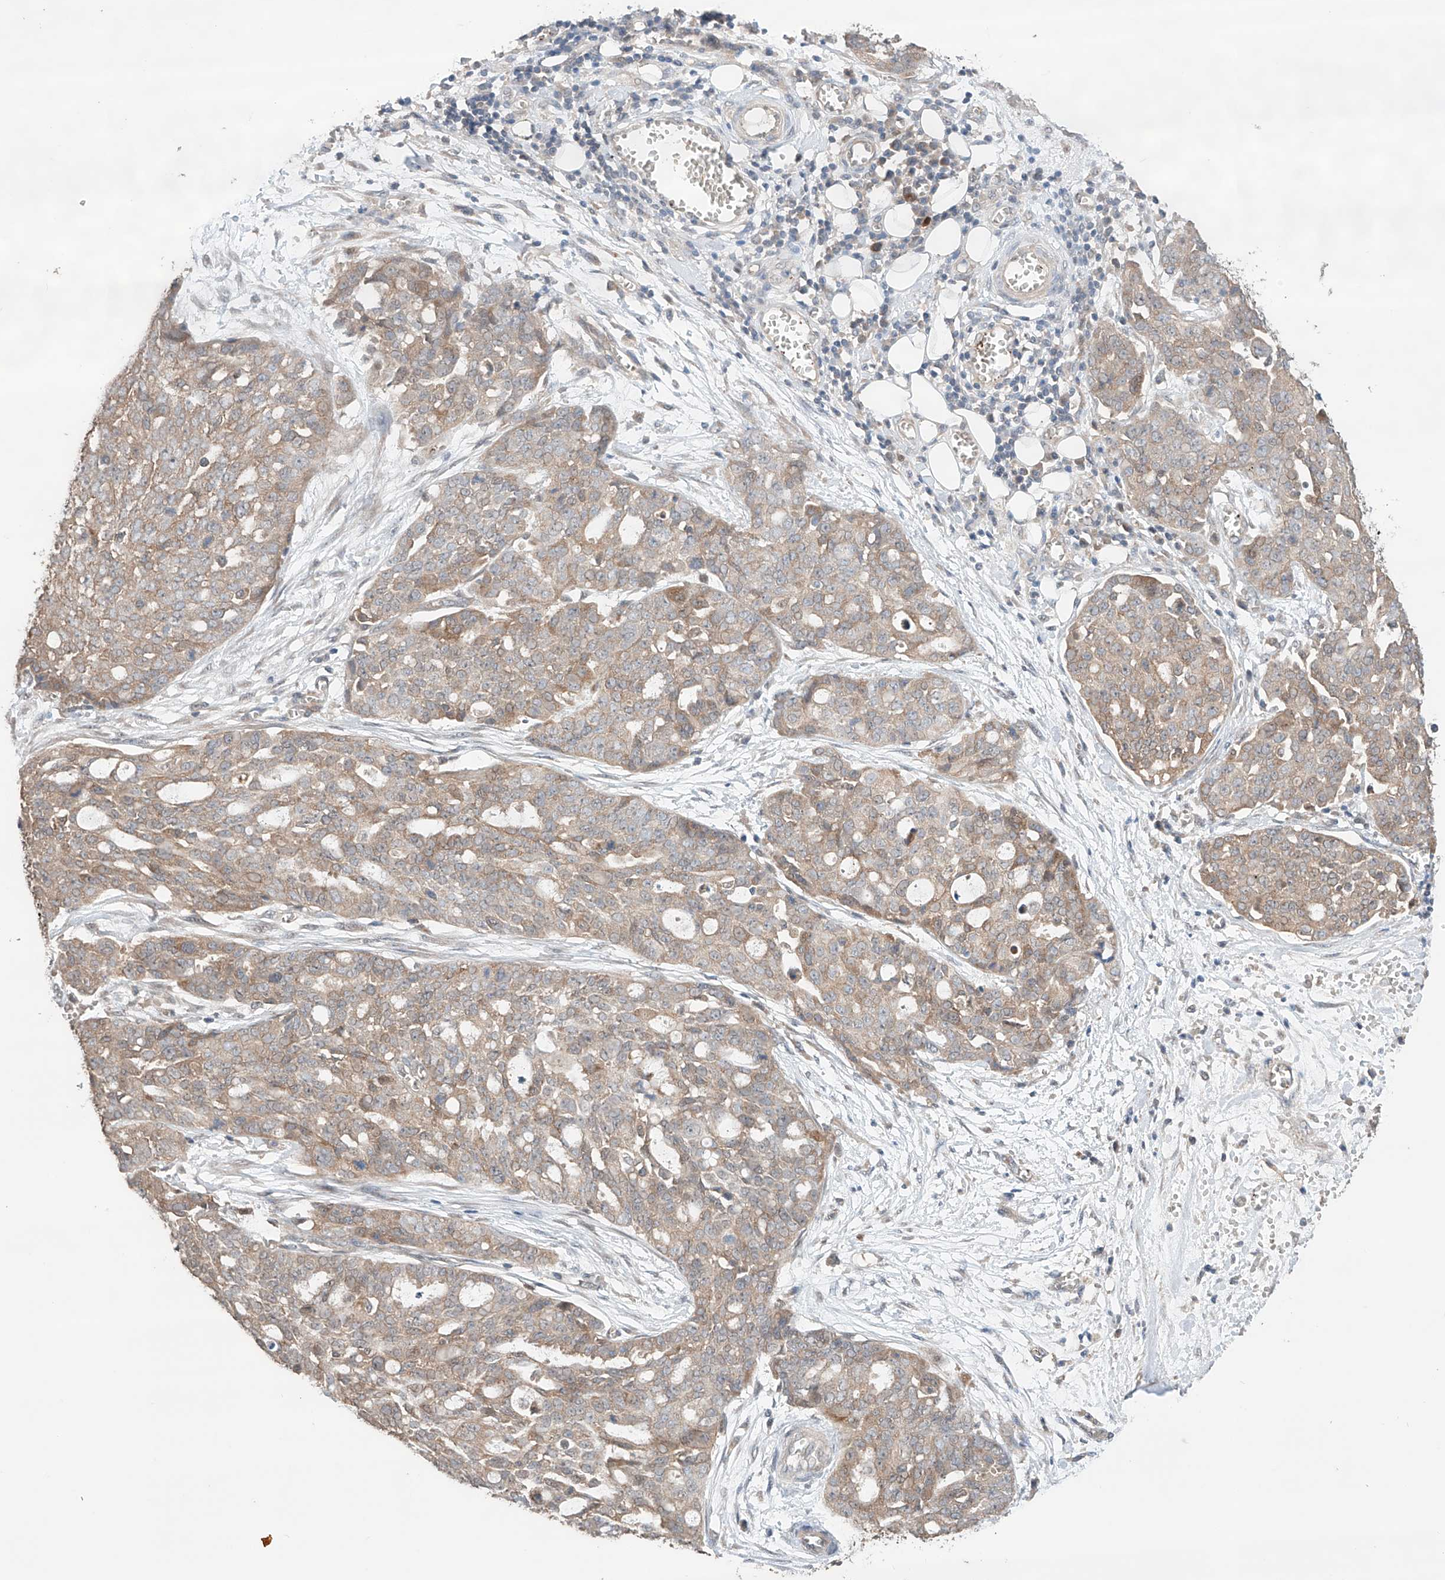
{"staining": {"intensity": "moderate", "quantity": "25%-75%", "location": "cytoplasmic/membranous"}, "tissue": "ovarian cancer", "cell_type": "Tumor cells", "image_type": "cancer", "snomed": [{"axis": "morphology", "description": "Cystadenocarcinoma, serous, NOS"}, {"axis": "topography", "description": "Soft tissue"}, {"axis": "topography", "description": "Ovary"}], "caption": "Protein staining of ovarian cancer (serous cystadenocarcinoma) tissue demonstrates moderate cytoplasmic/membranous expression in approximately 25%-75% of tumor cells. (brown staining indicates protein expression, while blue staining denotes nuclei).", "gene": "ZFHX2", "patient": {"sex": "female", "age": 57}}